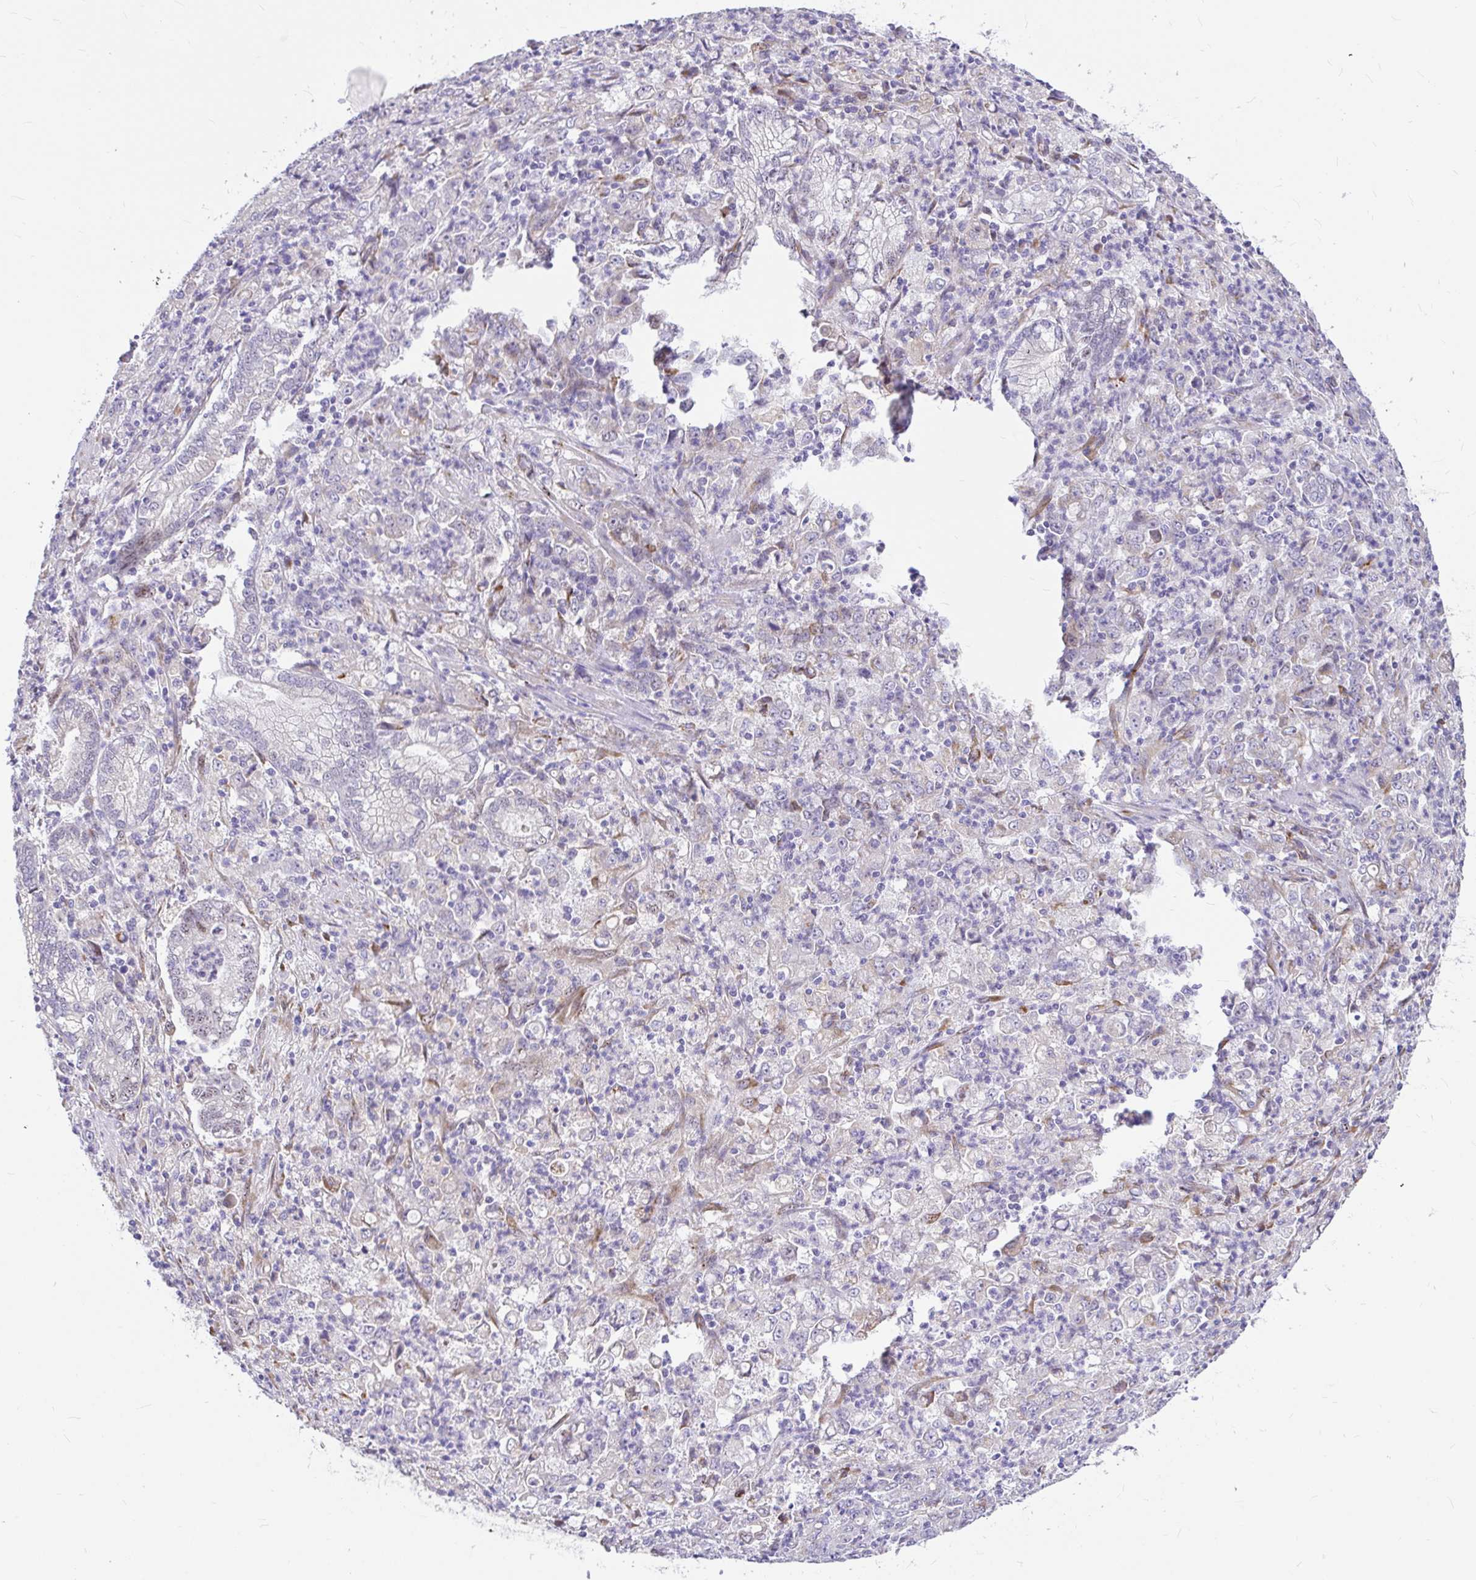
{"staining": {"intensity": "negative", "quantity": "none", "location": "none"}, "tissue": "stomach cancer", "cell_type": "Tumor cells", "image_type": "cancer", "snomed": [{"axis": "morphology", "description": "Adenocarcinoma, NOS"}, {"axis": "topography", "description": "Stomach, lower"}], "caption": "A micrograph of stomach adenocarcinoma stained for a protein demonstrates no brown staining in tumor cells.", "gene": "GABBR2", "patient": {"sex": "female", "age": 71}}